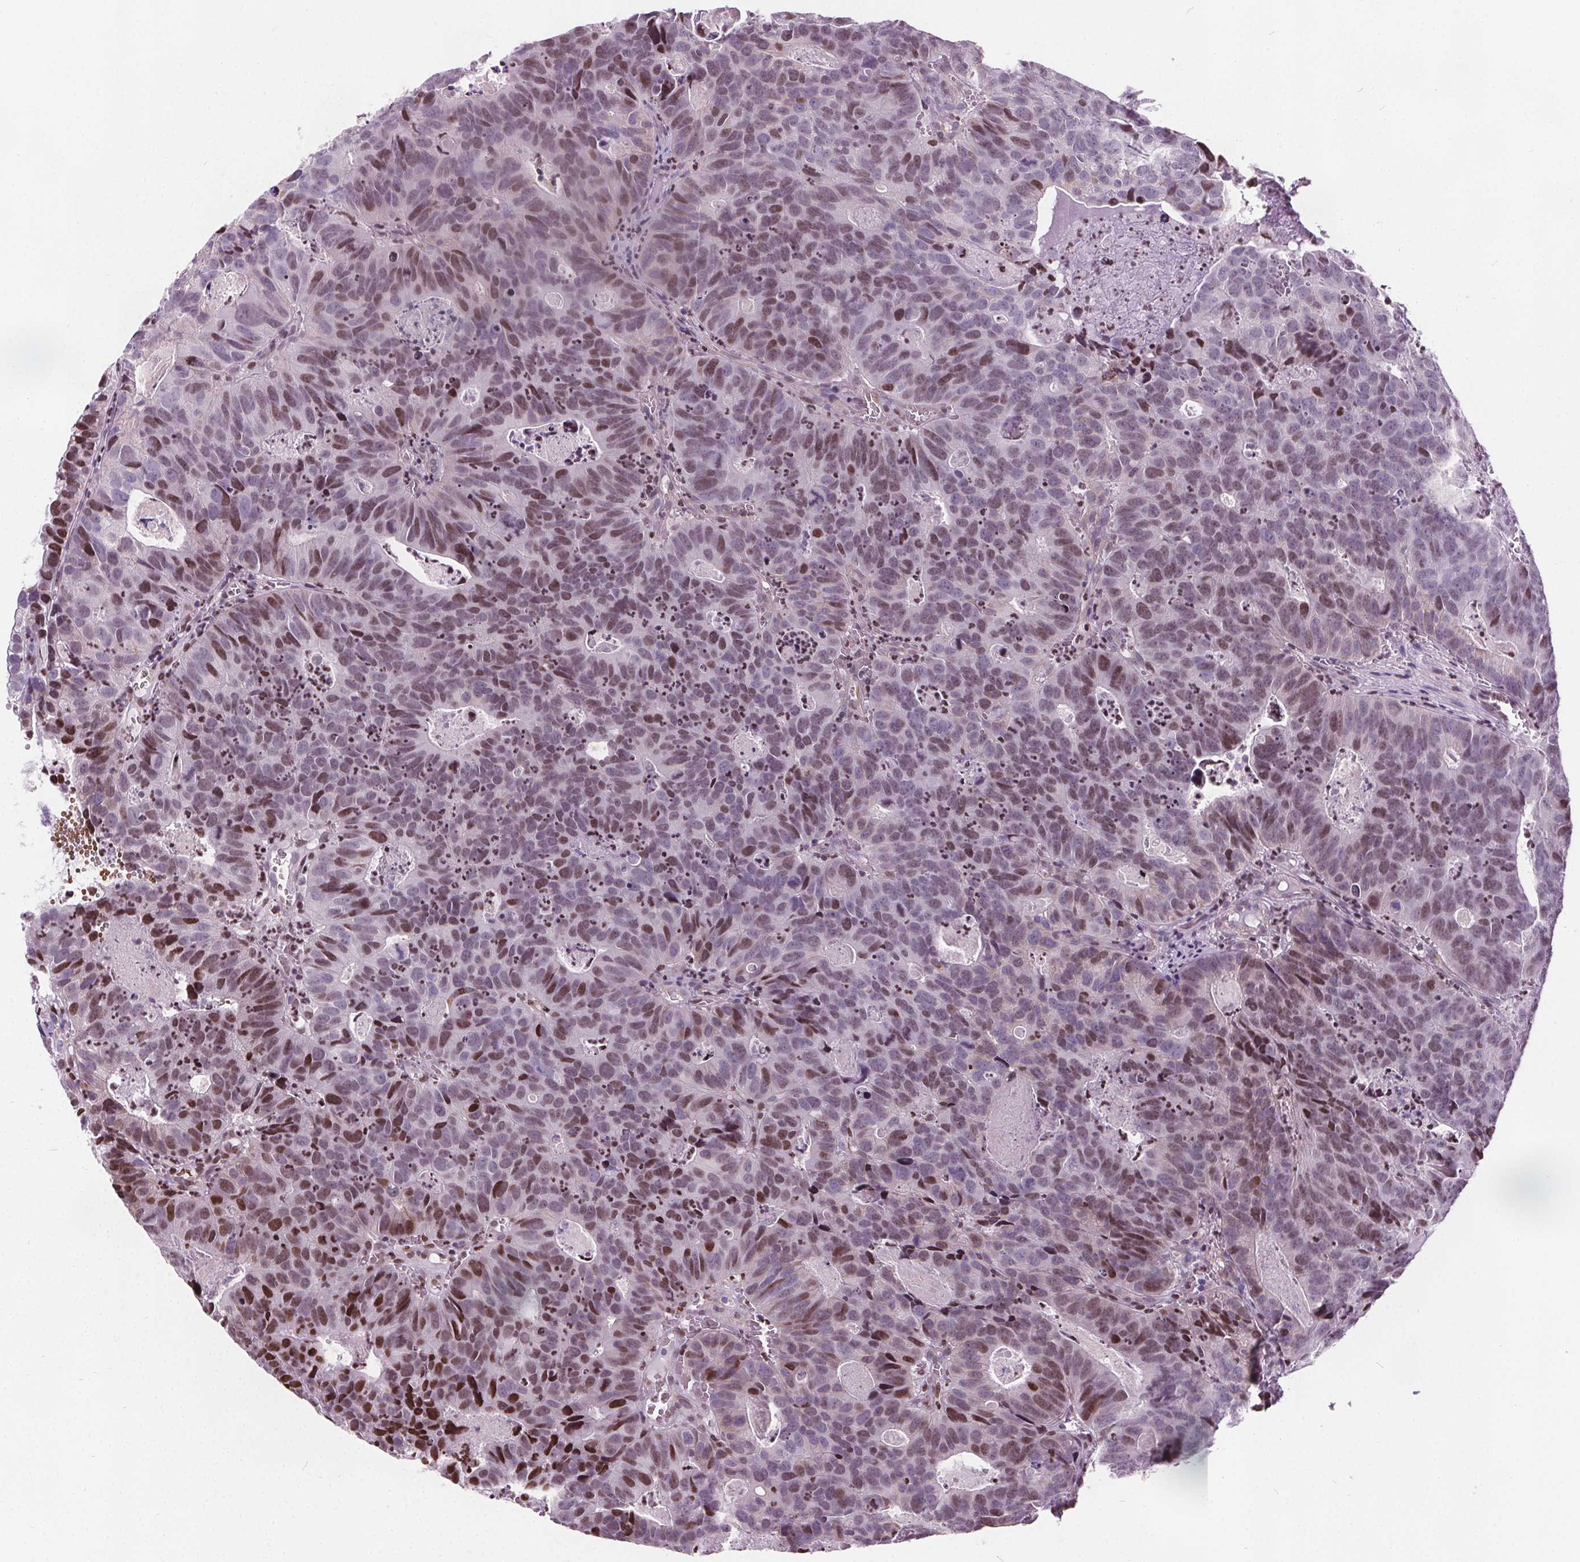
{"staining": {"intensity": "moderate", "quantity": ">75%", "location": "nuclear"}, "tissue": "head and neck cancer", "cell_type": "Tumor cells", "image_type": "cancer", "snomed": [{"axis": "morphology", "description": "Adenocarcinoma, NOS"}, {"axis": "topography", "description": "Head-Neck"}], "caption": "This image shows IHC staining of head and neck cancer, with medium moderate nuclear expression in about >75% of tumor cells.", "gene": "ISLR2", "patient": {"sex": "male", "age": 62}}